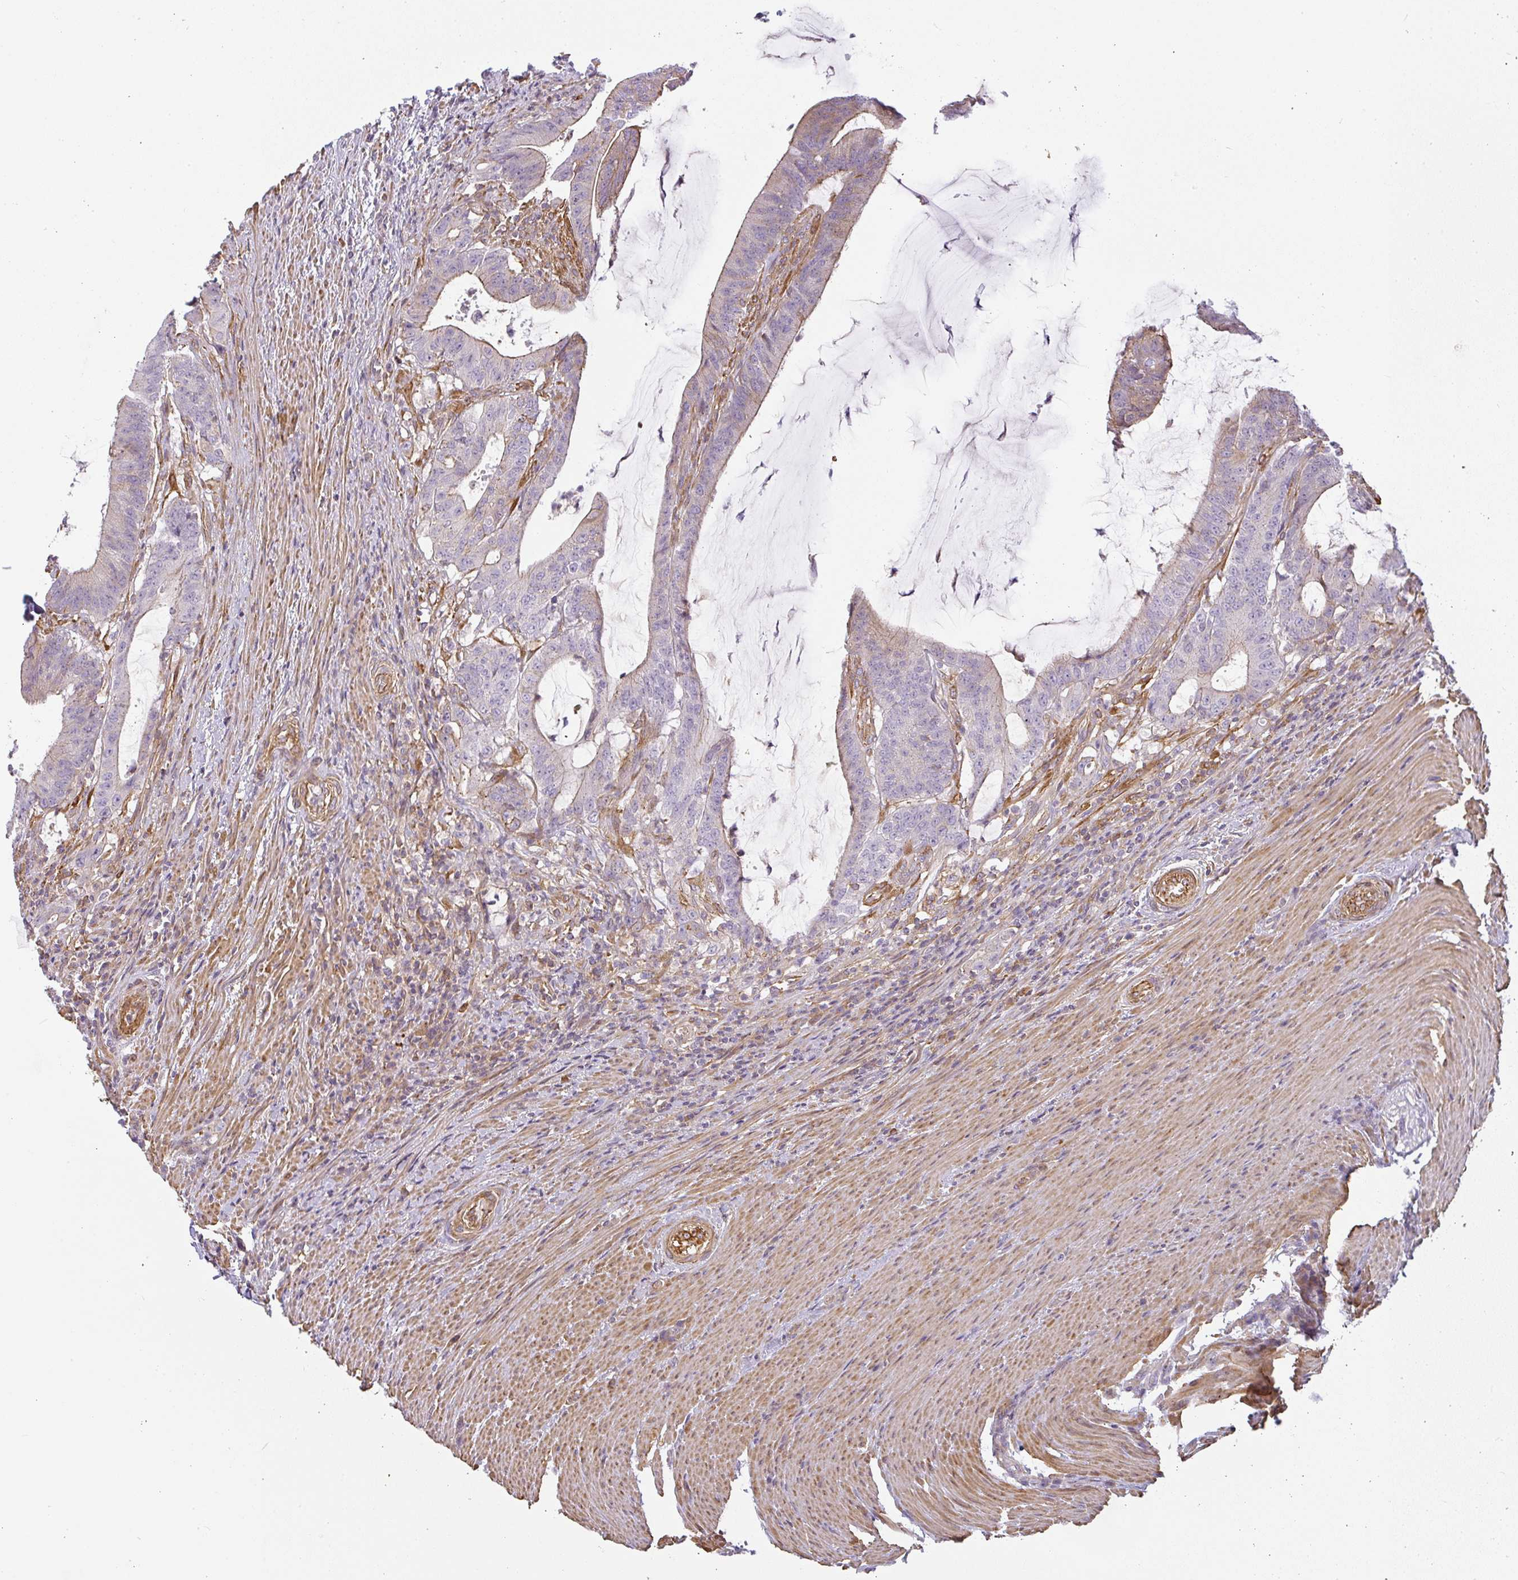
{"staining": {"intensity": "moderate", "quantity": "<25%", "location": "cytoplasmic/membranous"}, "tissue": "colorectal cancer", "cell_type": "Tumor cells", "image_type": "cancer", "snomed": [{"axis": "morphology", "description": "Adenocarcinoma, NOS"}, {"axis": "topography", "description": "Colon"}], "caption": "Moderate cytoplasmic/membranous staining for a protein is appreciated in about <25% of tumor cells of adenocarcinoma (colorectal) using immunohistochemistry (IHC).", "gene": "SULF1", "patient": {"sex": "female", "age": 43}}